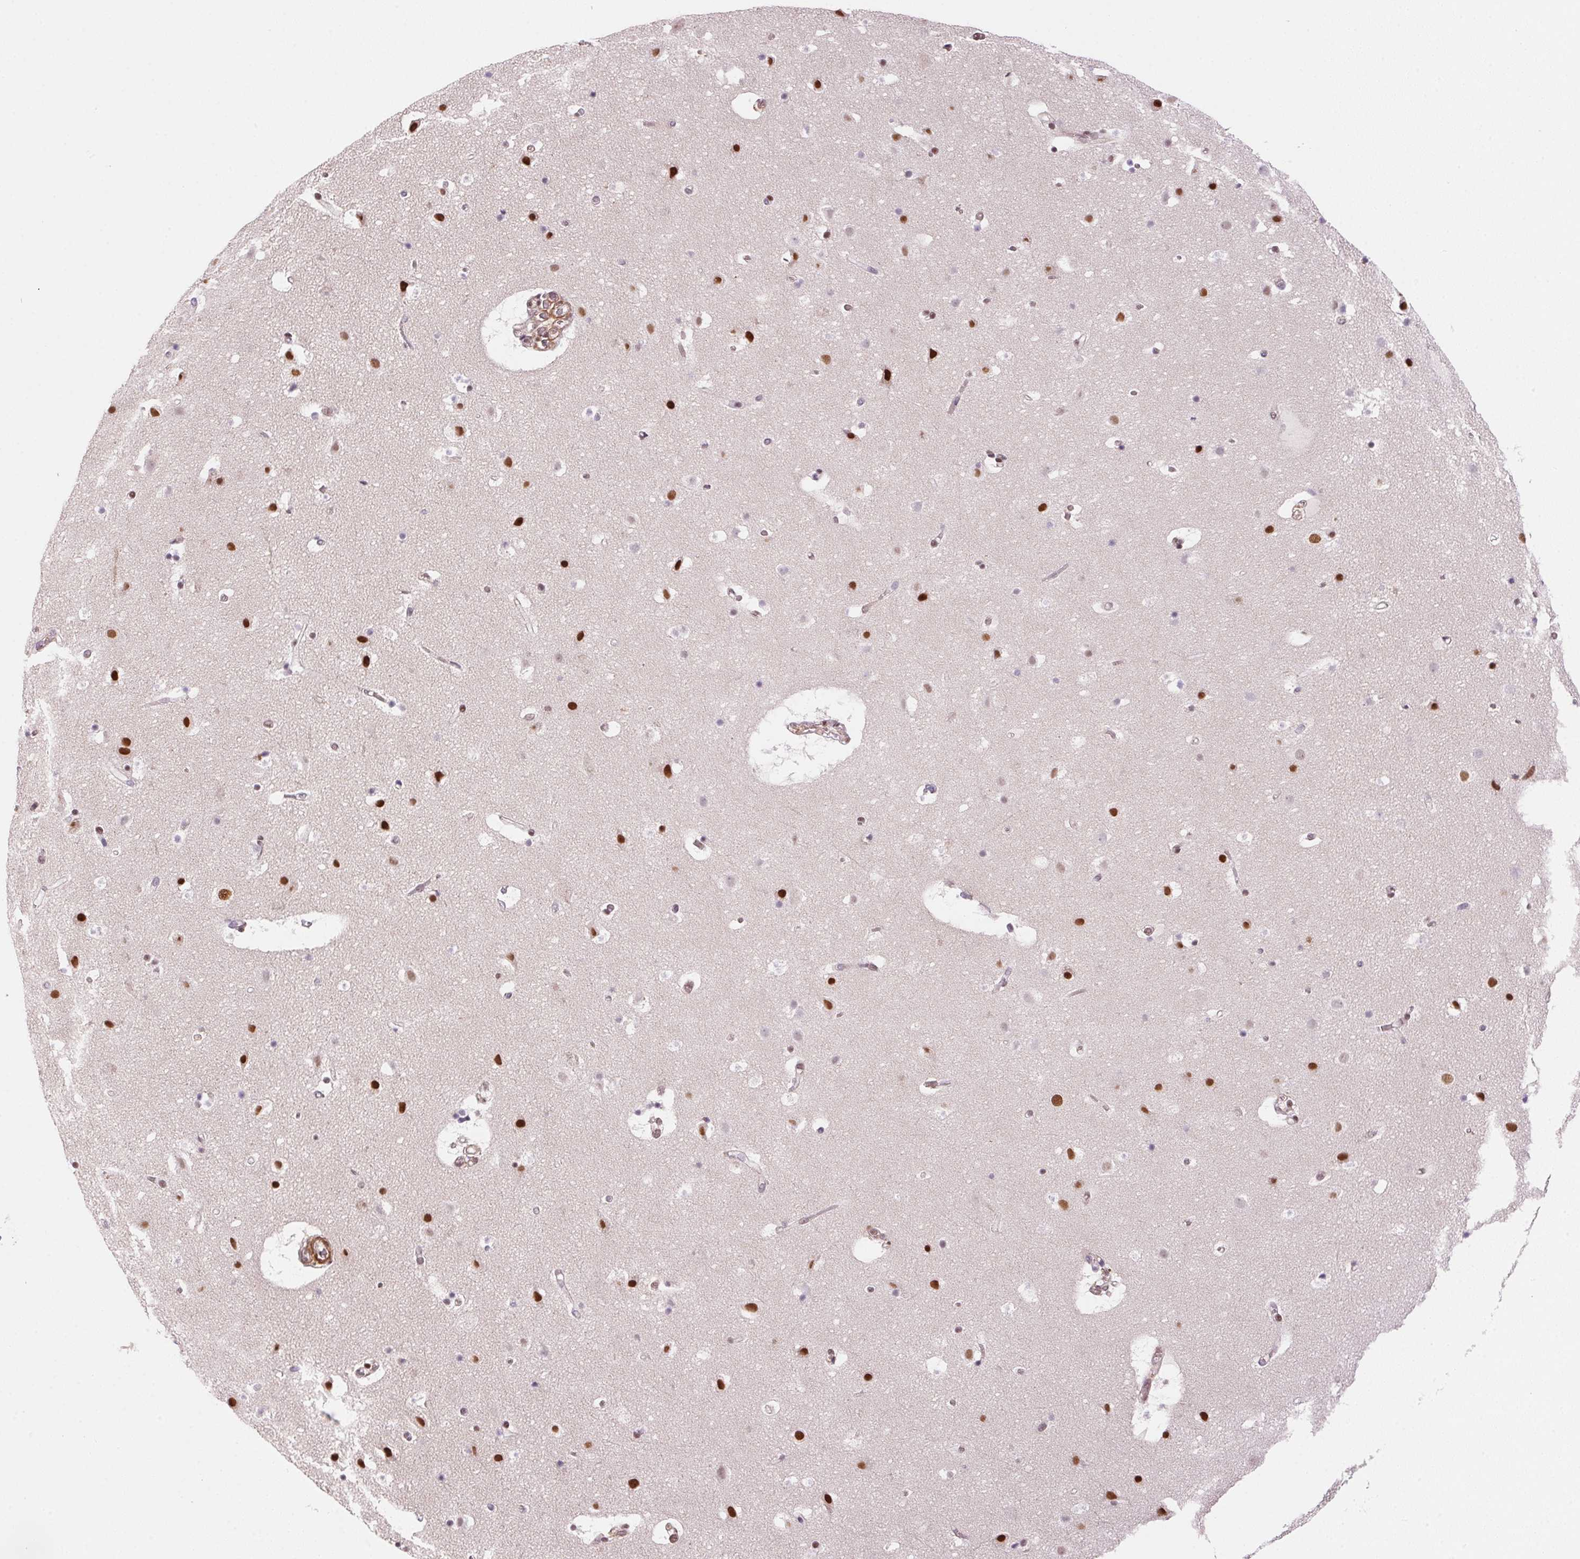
{"staining": {"intensity": "negative", "quantity": "none", "location": "none"}, "tissue": "cerebral cortex", "cell_type": "Endothelial cells", "image_type": "normal", "snomed": [{"axis": "morphology", "description": "Normal tissue, NOS"}, {"axis": "topography", "description": "Cerebral cortex"}], "caption": "This is an immunohistochemistry (IHC) micrograph of unremarkable human cerebral cortex. There is no staining in endothelial cells.", "gene": "HNRNPDL", "patient": {"sex": "female", "age": 42}}